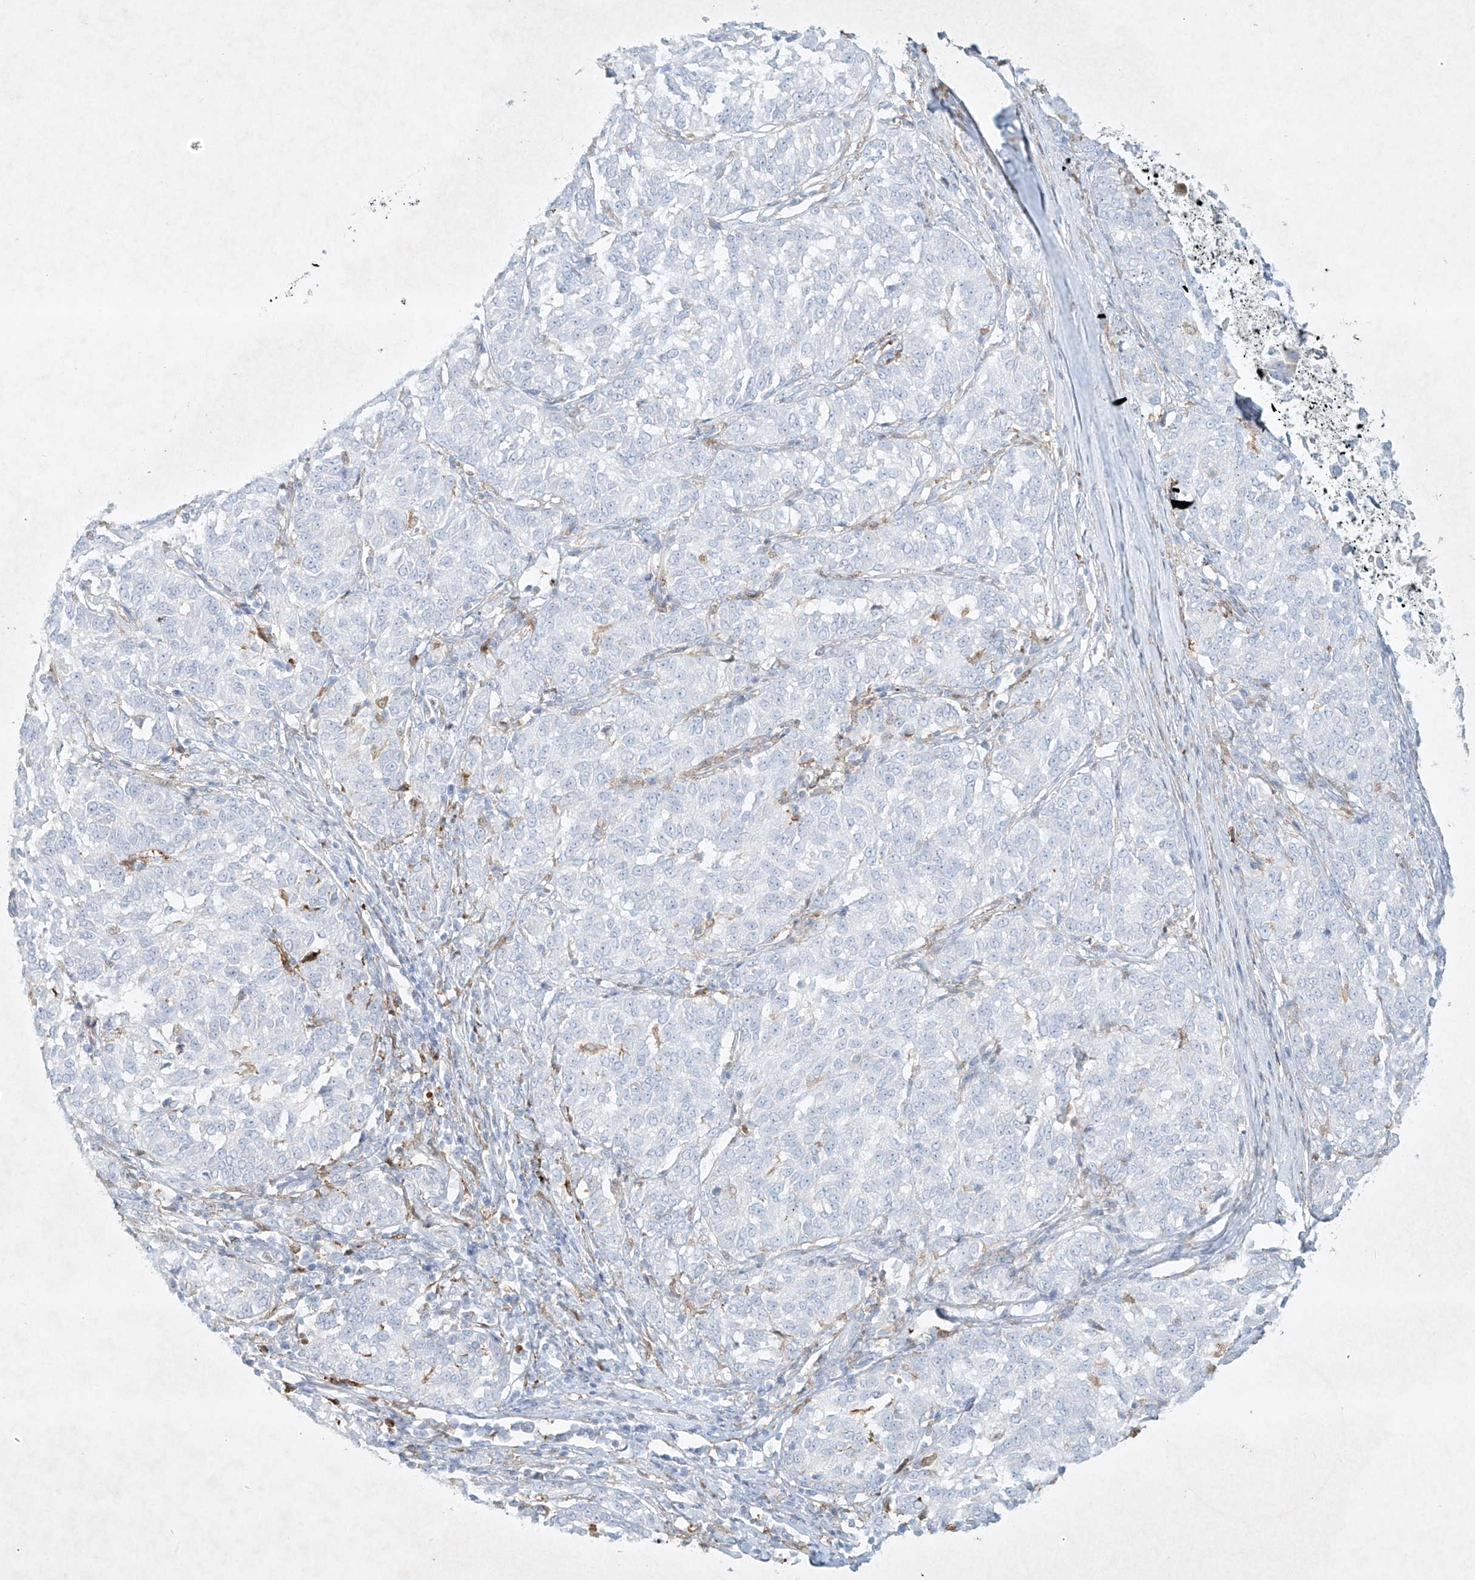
{"staining": {"intensity": "negative", "quantity": "none", "location": "none"}, "tissue": "melanoma", "cell_type": "Tumor cells", "image_type": "cancer", "snomed": [{"axis": "morphology", "description": "Malignant melanoma, NOS"}, {"axis": "topography", "description": "Skin"}], "caption": "Immunohistochemistry of human malignant melanoma reveals no positivity in tumor cells.", "gene": "PLEK", "patient": {"sex": "female", "age": 72}}